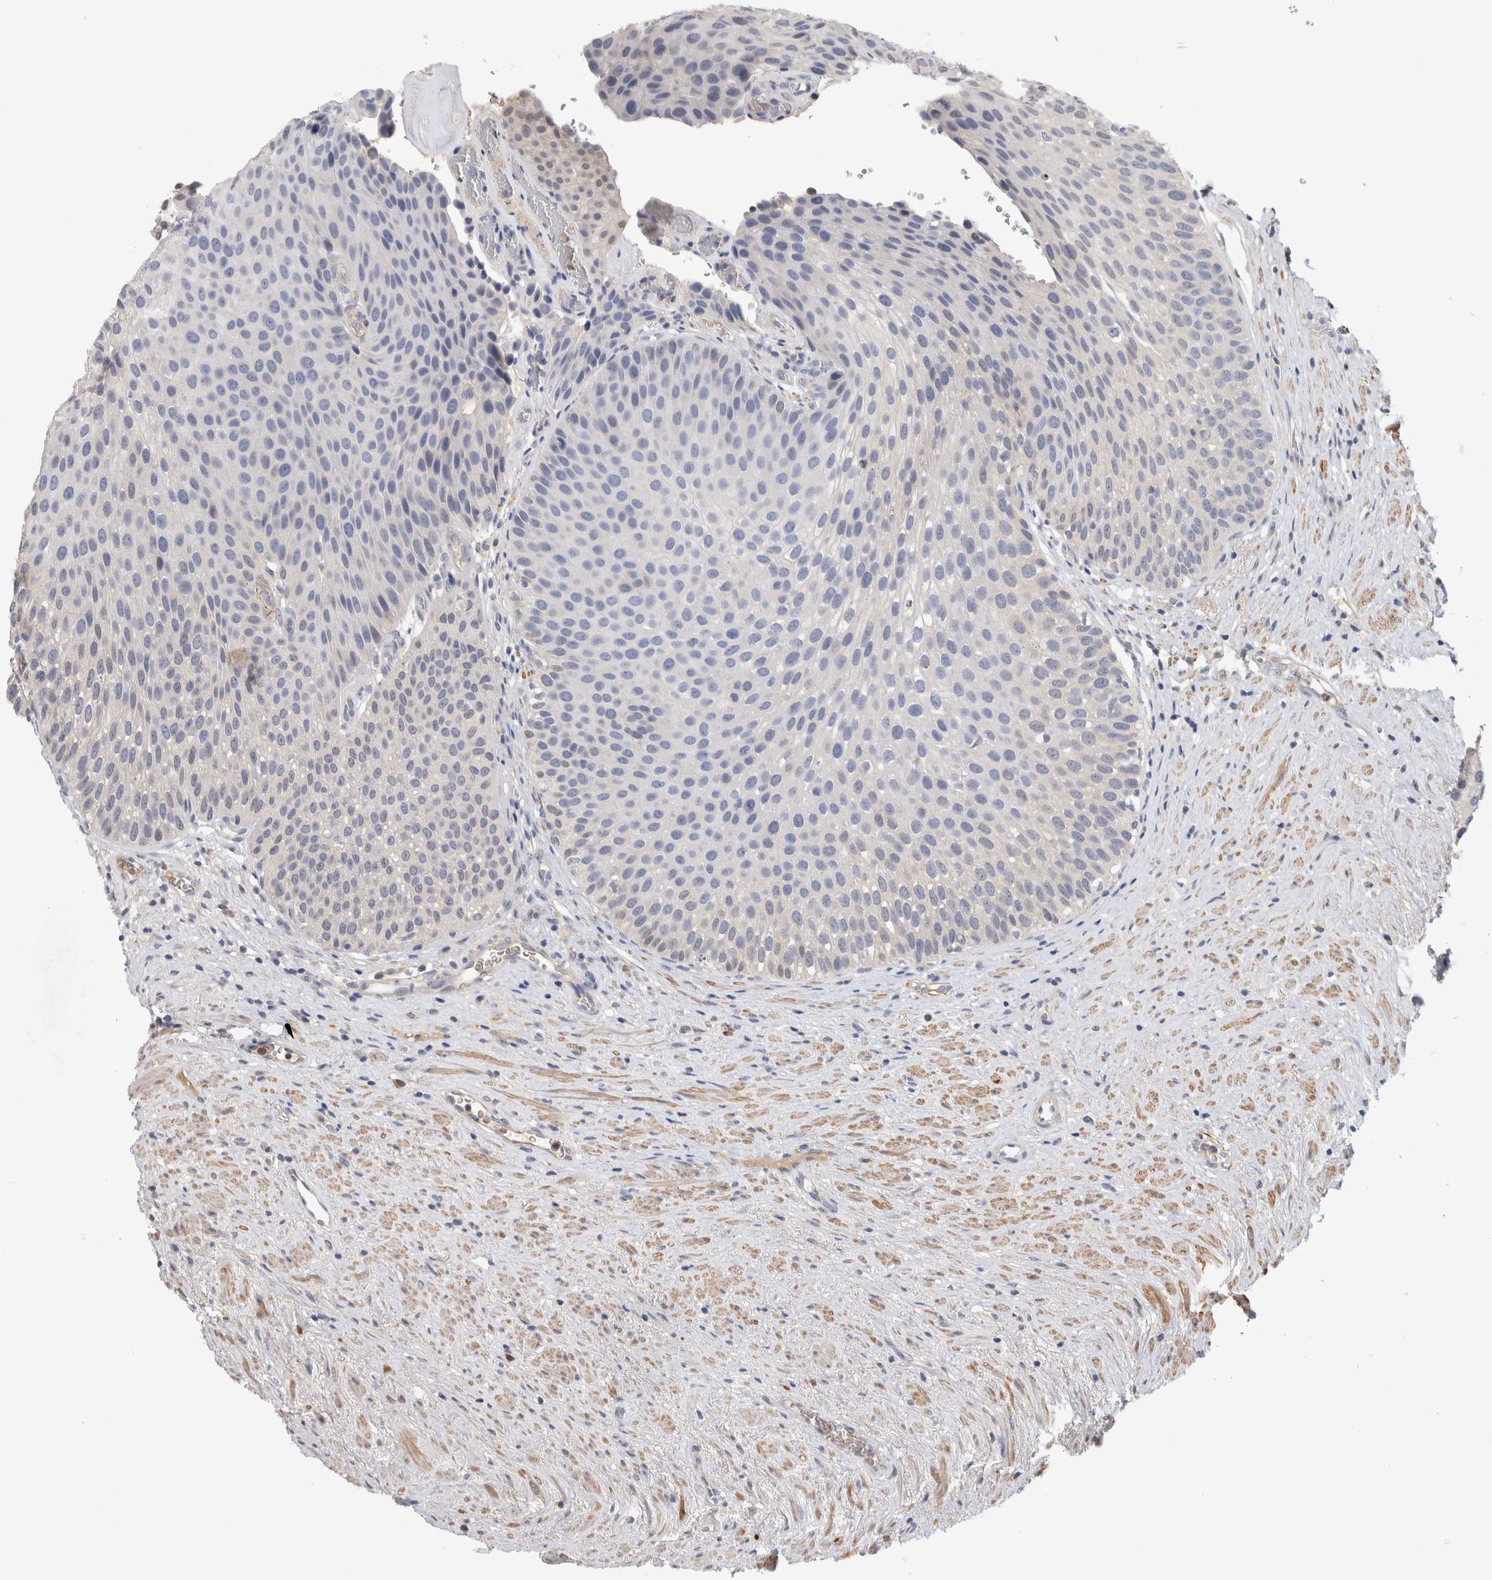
{"staining": {"intensity": "negative", "quantity": "none", "location": "none"}, "tissue": "urothelial cancer", "cell_type": "Tumor cells", "image_type": "cancer", "snomed": [{"axis": "morphology", "description": "Normal tissue, NOS"}, {"axis": "morphology", "description": "Urothelial carcinoma, Low grade"}, {"axis": "topography", "description": "Urinary bladder"}, {"axis": "topography", "description": "Prostate"}], "caption": "The IHC histopathology image has no significant staining in tumor cells of urothelial carcinoma (low-grade) tissue.", "gene": "PGM1", "patient": {"sex": "male", "age": 60}}